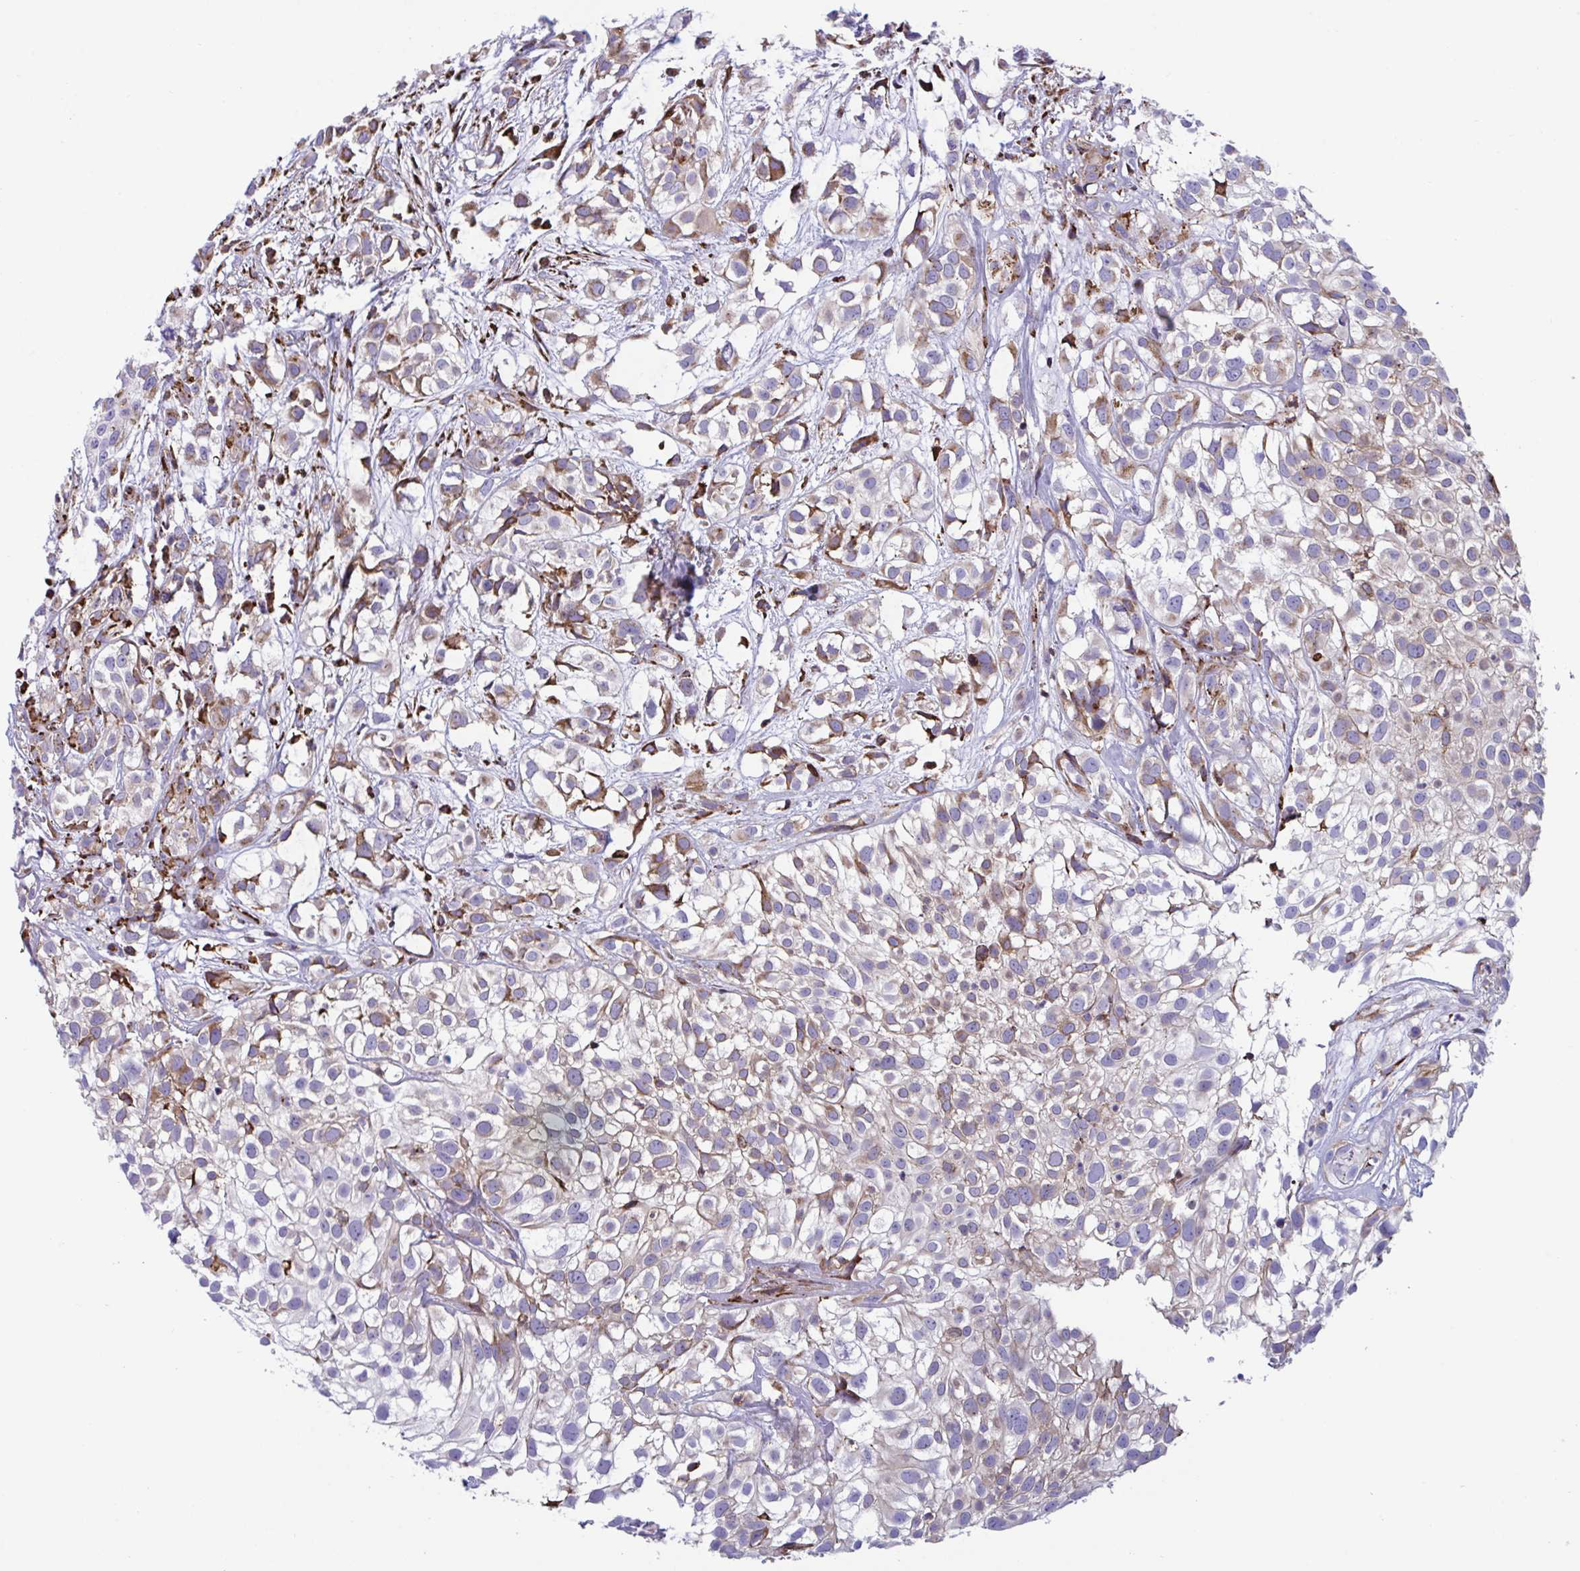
{"staining": {"intensity": "moderate", "quantity": ">75%", "location": "cytoplasmic/membranous"}, "tissue": "urothelial cancer", "cell_type": "Tumor cells", "image_type": "cancer", "snomed": [{"axis": "morphology", "description": "Urothelial carcinoma, High grade"}, {"axis": "topography", "description": "Urinary bladder"}], "caption": "Immunohistochemical staining of urothelial cancer exhibits moderate cytoplasmic/membranous protein expression in approximately >75% of tumor cells. The staining is performed using DAB (3,3'-diaminobenzidine) brown chromogen to label protein expression. The nuclei are counter-stained blue using hematoxylin.", "gene": "PEAK3", "patient": {"sex": "male", "age": 56}}